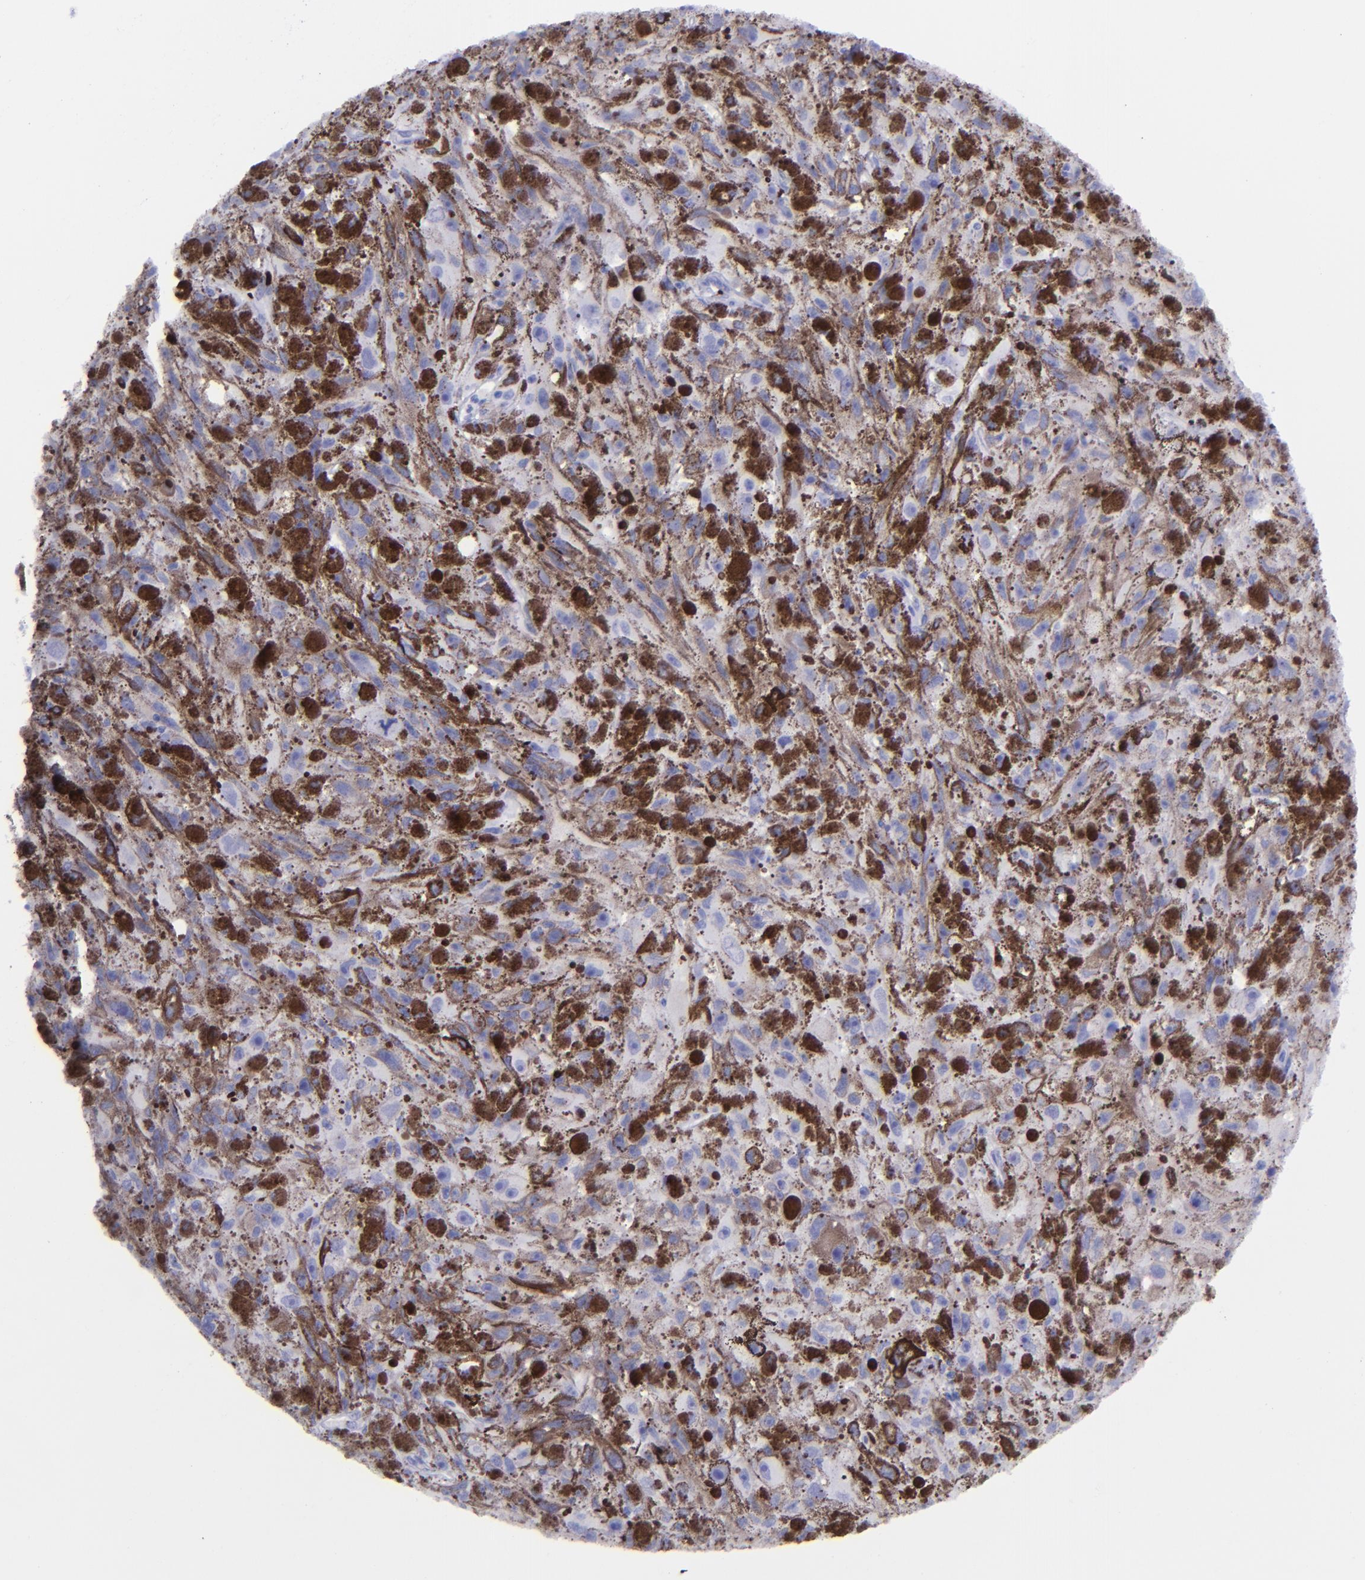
{"staining": {"intensity": "negative", "quantity": "none", "location": "none"}, "tissue": "melanoma", "cell_type": "Tumor cells", "image_type": "cancer", "snomed": [{"axis": "morphology", "description": "Malignant melanoma, NOS"}, {"axis": "topography", "description": "Skin"}], "caption": "Histopathology image shows no significant protein expression in tumor cells of malignant melanoma.", "gene": "EFCAB13", "patient": {"sex": "female", "age": 104}}